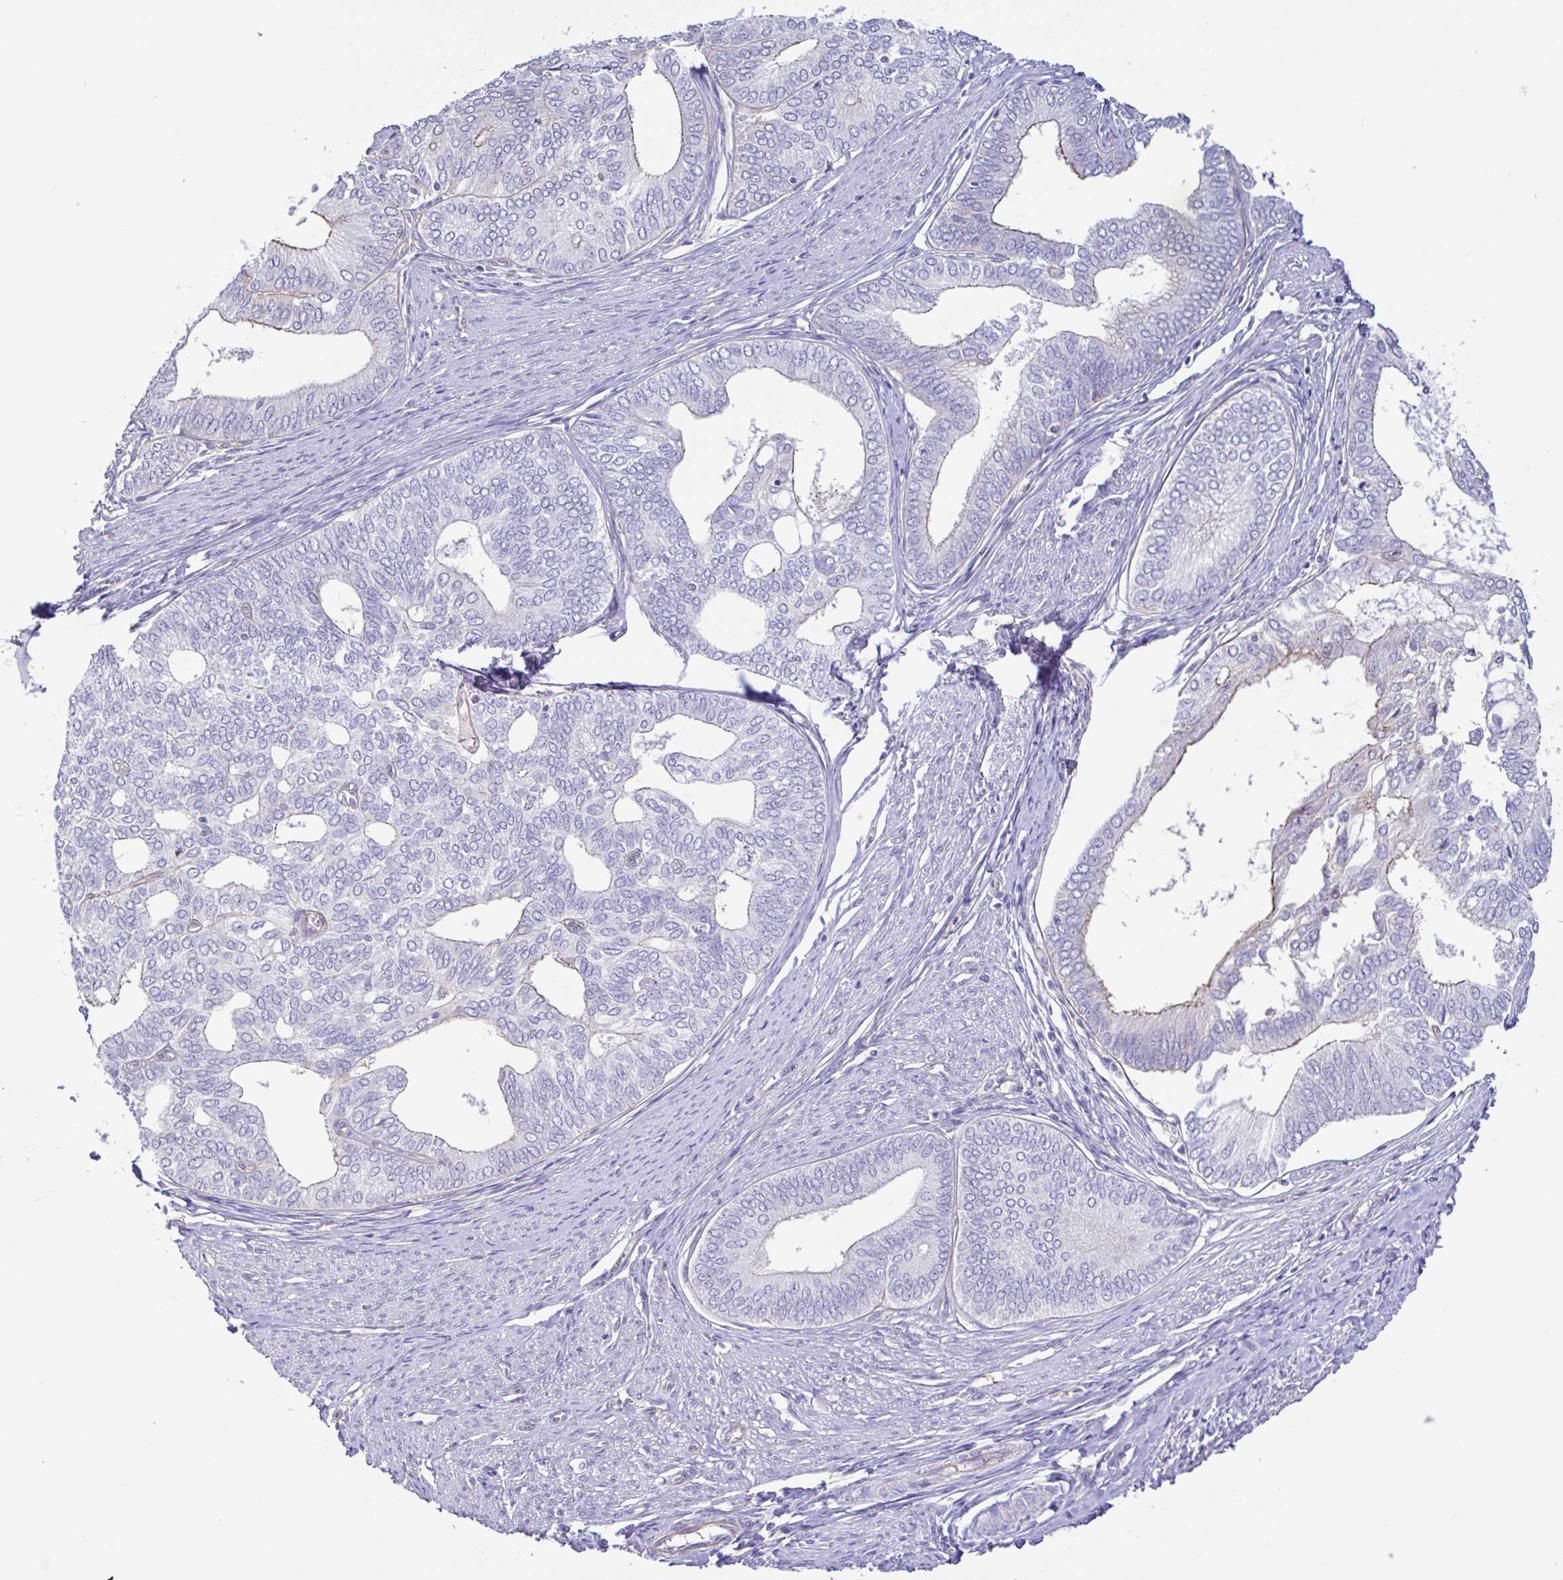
{"staining": {"intensity": "weak", "quantity": "<25%", "location": "cytoplasmic/membranous"}, "tissue": "endometrial cancer", "cell_type": "Tumor cells", "image_type": "cancer", "snomed": [{"axis": "morphology", "description": "Adenocarcinoma, NOS"}, {"axis": "topography", "description": "Endometrium"}], "caption": "This is a histopathology image of IHC staining of endometrial cancer, which shows no expression in tumor cells.", "gene": "PLCD4", "patient": {"sex": "female", "age": 75}}